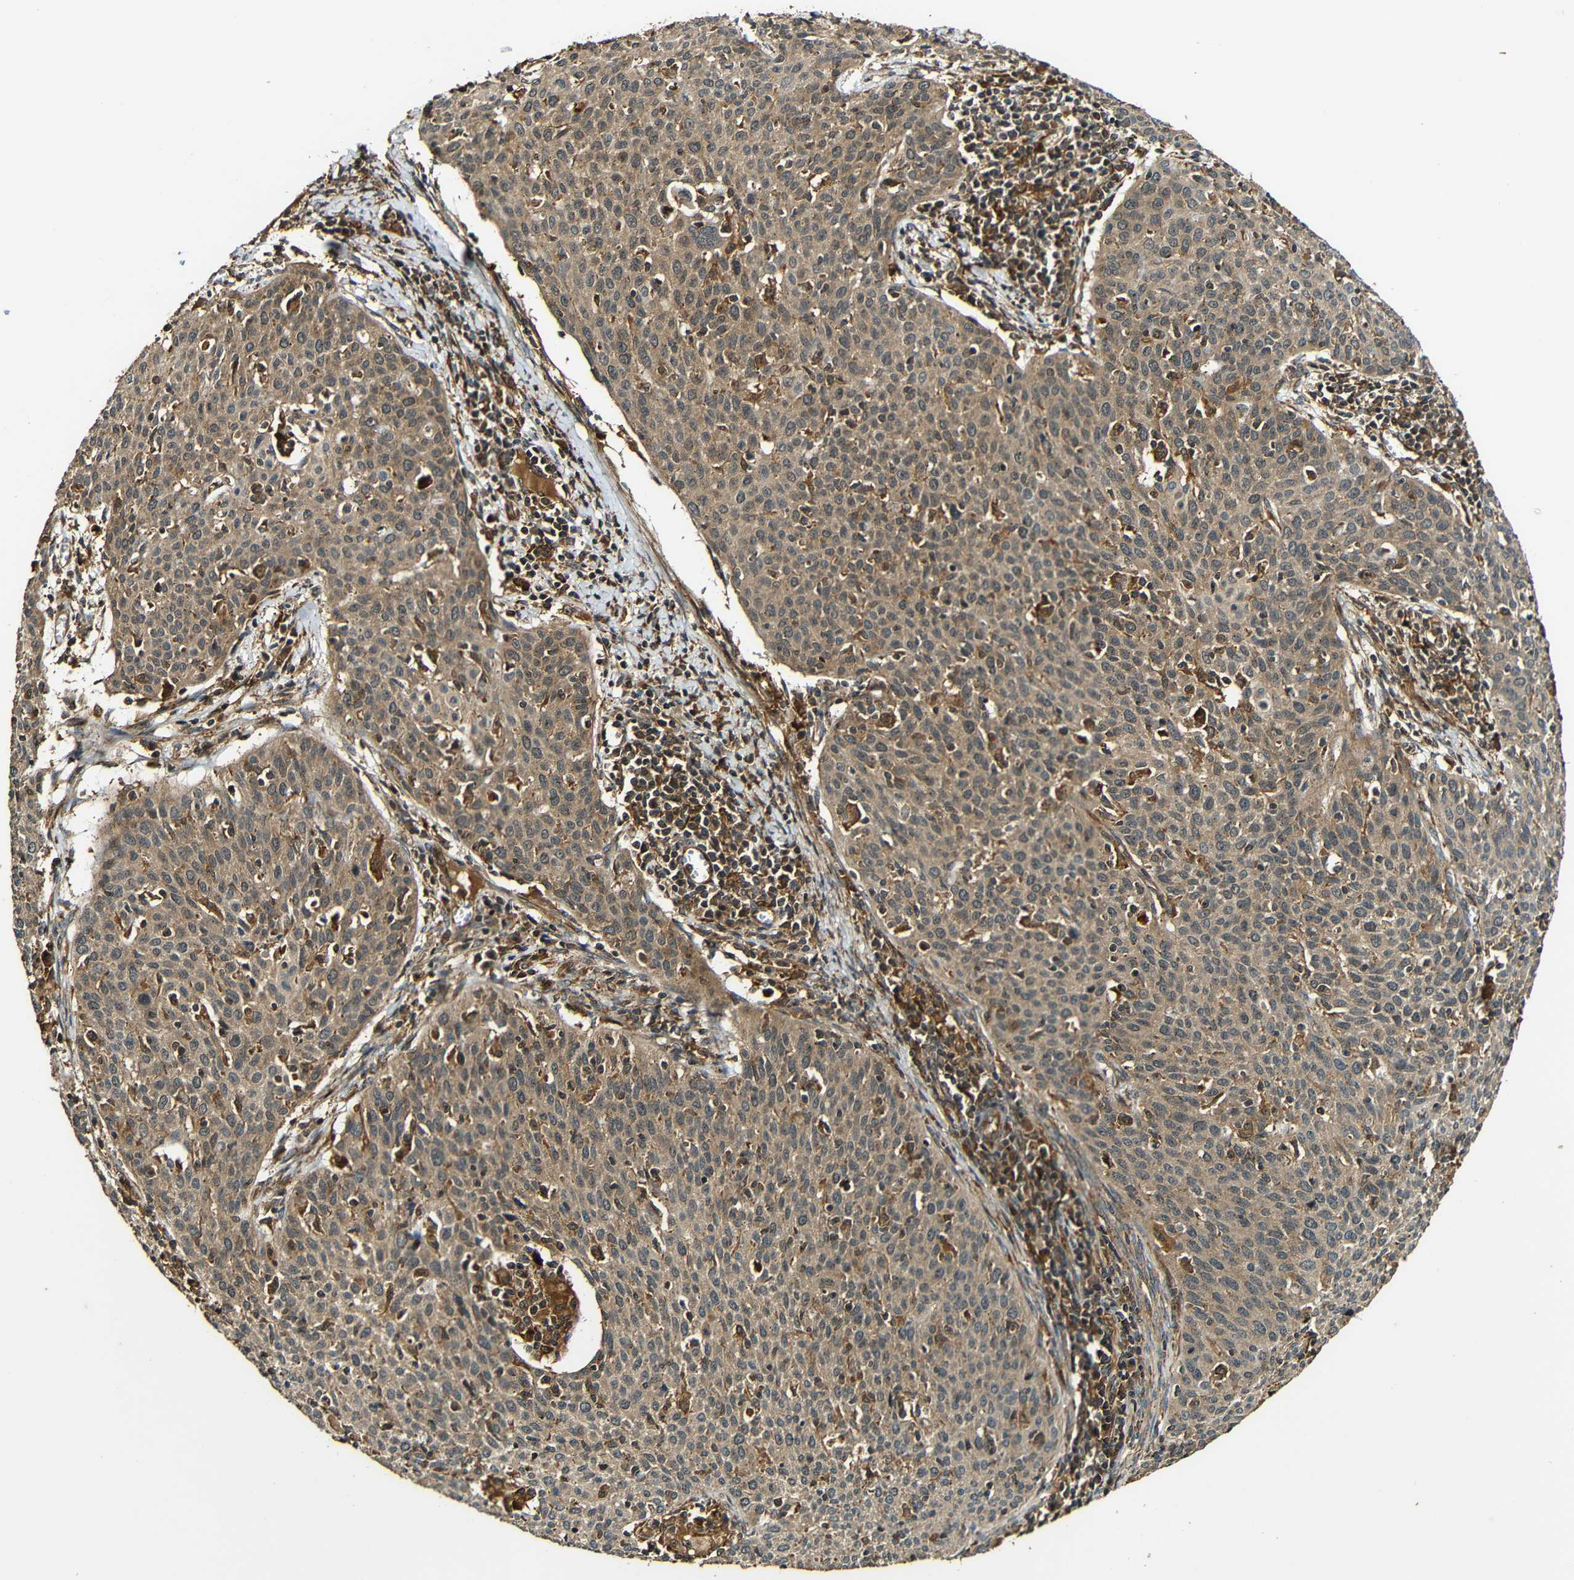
{"staining": {"intensity": "moderate", "quantity": ">75%", "location": "cytoplasmic/membranous"}, "tissue": "cervical cancer", "cell_type": "Tumor cells", "image_type": "cancer", "snomed": [{"axis": "morphology", "description": "Squamous cell carcinoma, NOS"}, {"axis": "topography", "description": "Cervix"}], "caption": "IHC of squamous cell carcinoma (cervical) shows medium levels of moderate cytoplasmic/membranous staining in approximately >75% of tumor cells.", "gene": "CASP8", "patient": {"sex": "female", "age": 38}}